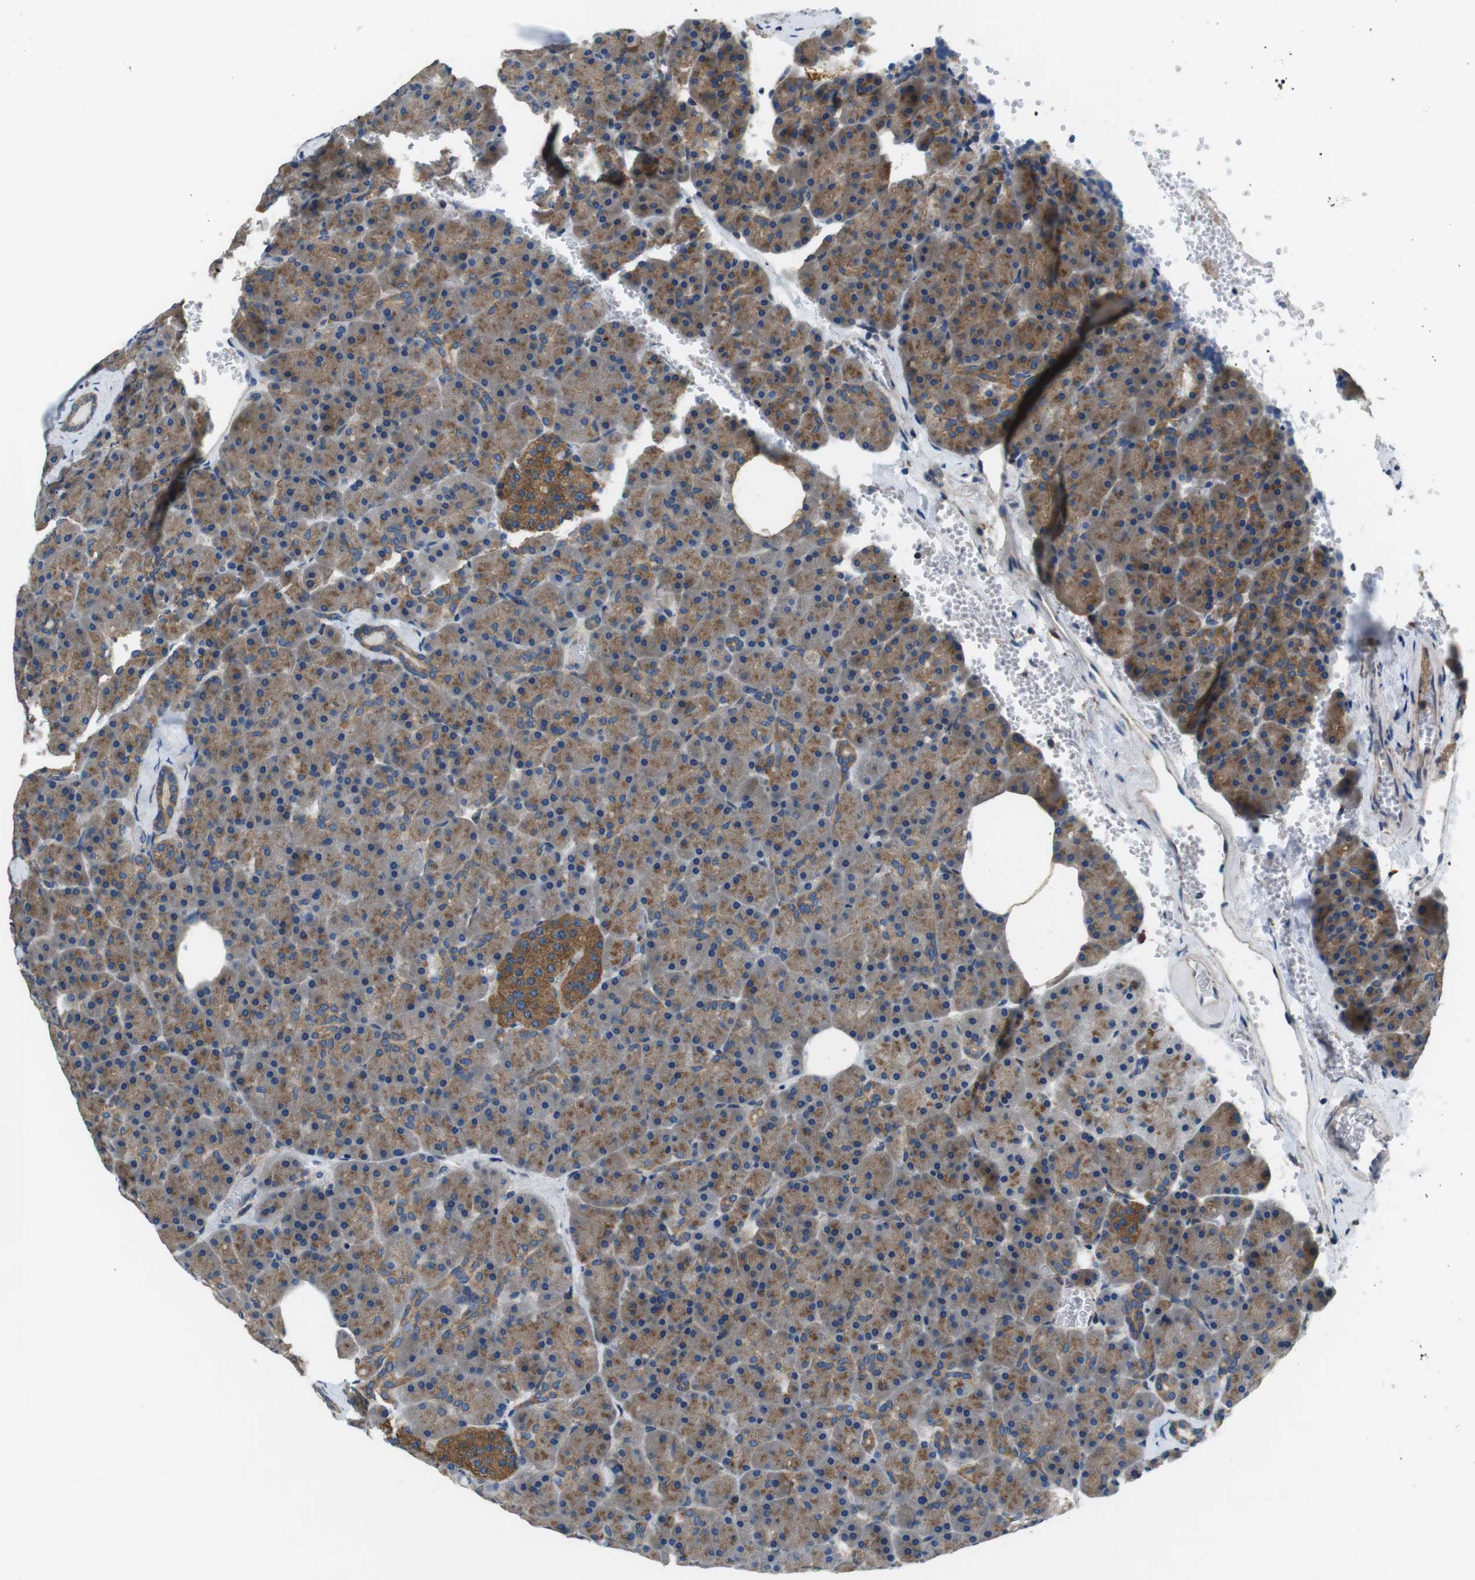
{"staining": {"intensity": "moderate", "quantity": ">75%", "location": "cytoplasmic/membranous"}, "tissue": "pancreas", "cell_type": "Exocrine glandular cells", "image_type": "normal", "snomed": [{"axis": "morphology", "description": "Normal tissue, NOS"}, {"axis": "topography", "description": "Pancreas"}], "caption": "This image shows immunohistochemistry (IHC) staining of unremarkable human pancreas, with medium moderate cytoplasmic/membranous positivity in about >75% of exocrine glandular cells.", "gene": "DENND4C", "patient": {"sex": "female", "age": 35}}